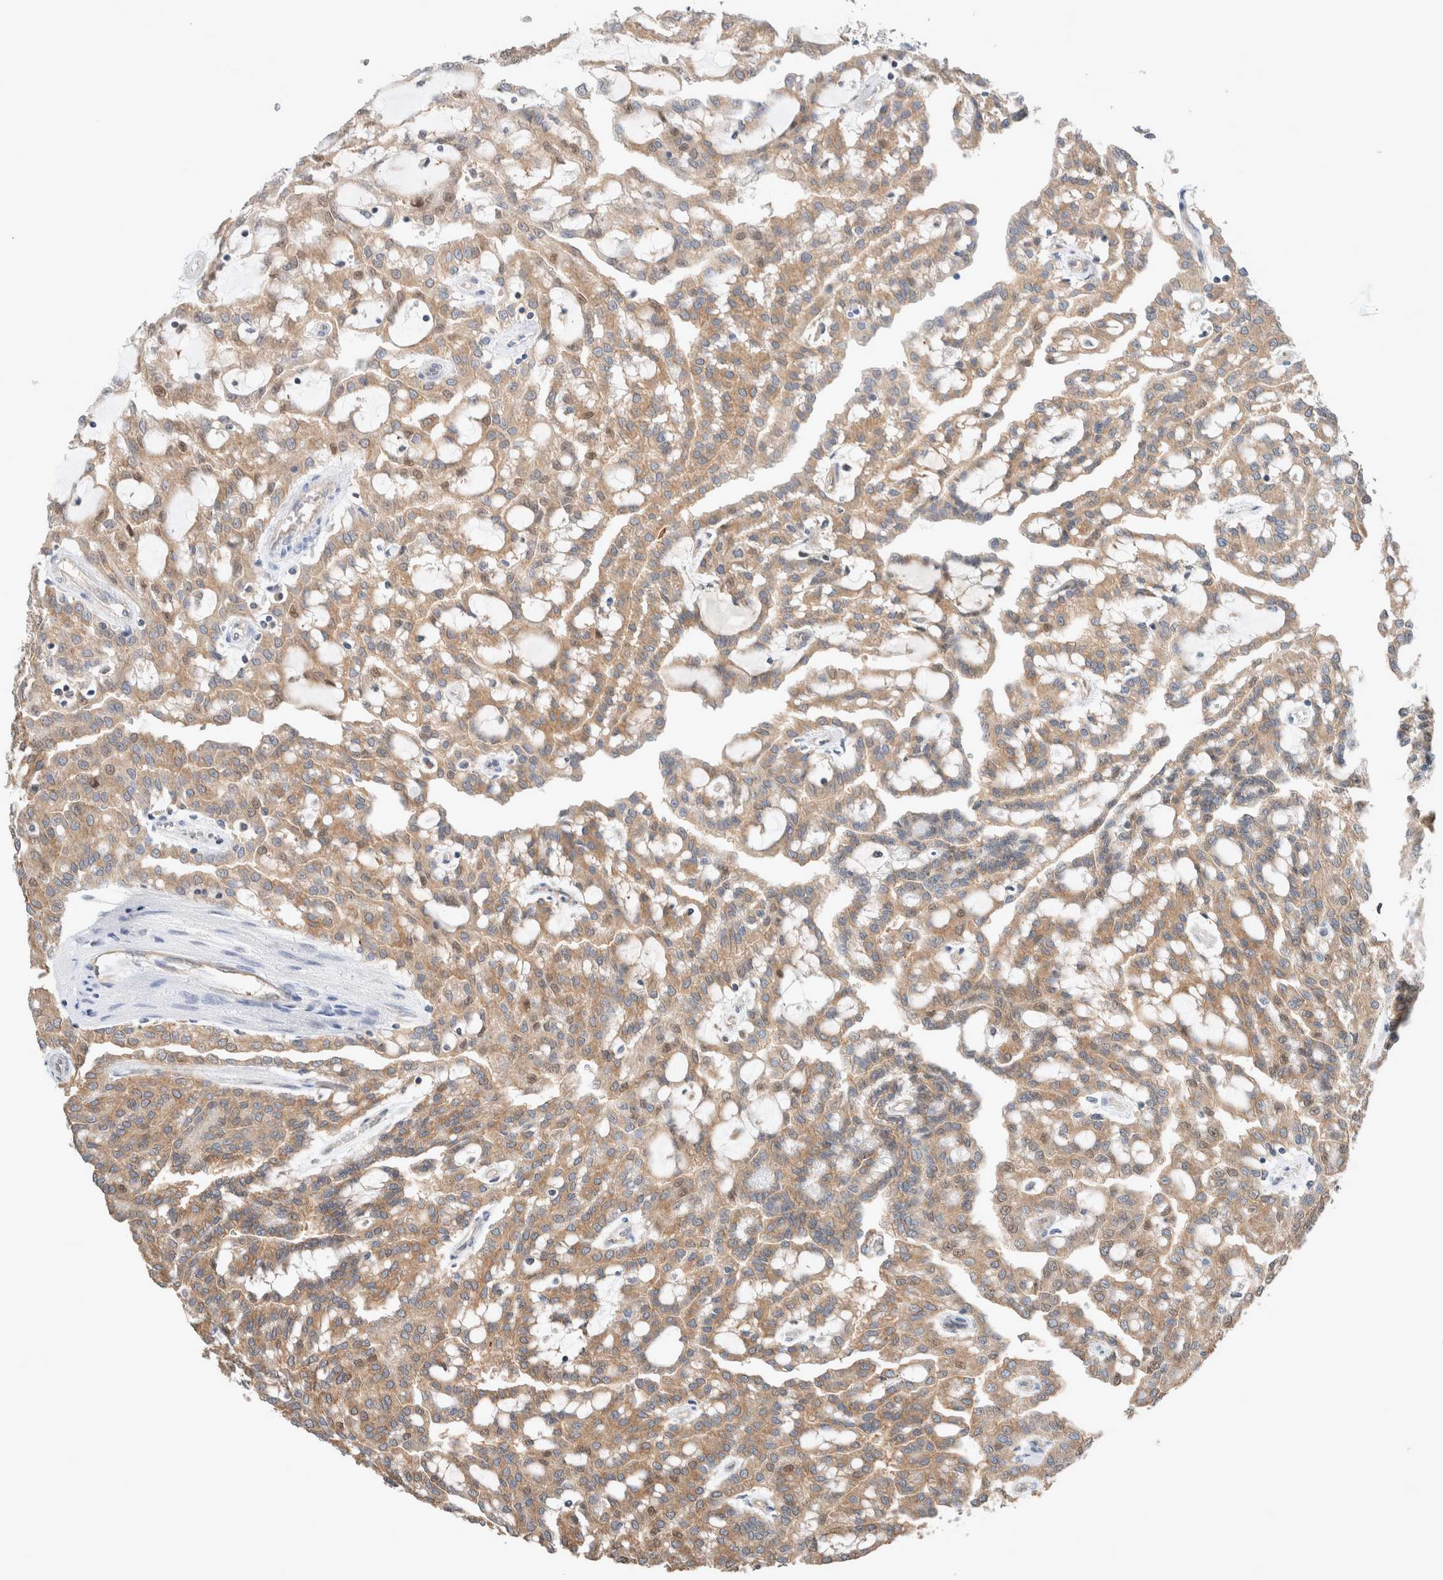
{"staining": {"intensity": "moderate", "quantity": ">75%", "location": "cytoplasmic/membranous"}, "tissue": "renal cancer", "cell_type": "Tumor cells", "image_type": "cancer", "snomed": [{"axis": "morphology", "description": "Adenocarcinoma, NOS"}, {"axis": "topography", "description": "Kidney"}], "caption": "Renal adenocarcinoma was stained to show a protein in brown. There is medium levels of moderate cytoplasmic/membranous expression in about >75% of tumor cells. (DAB IHC, brown staining for protein, blue staining for nuclei).", "gene": "XPNPEP1", "patient": {"sex": "male", "age": 63}}